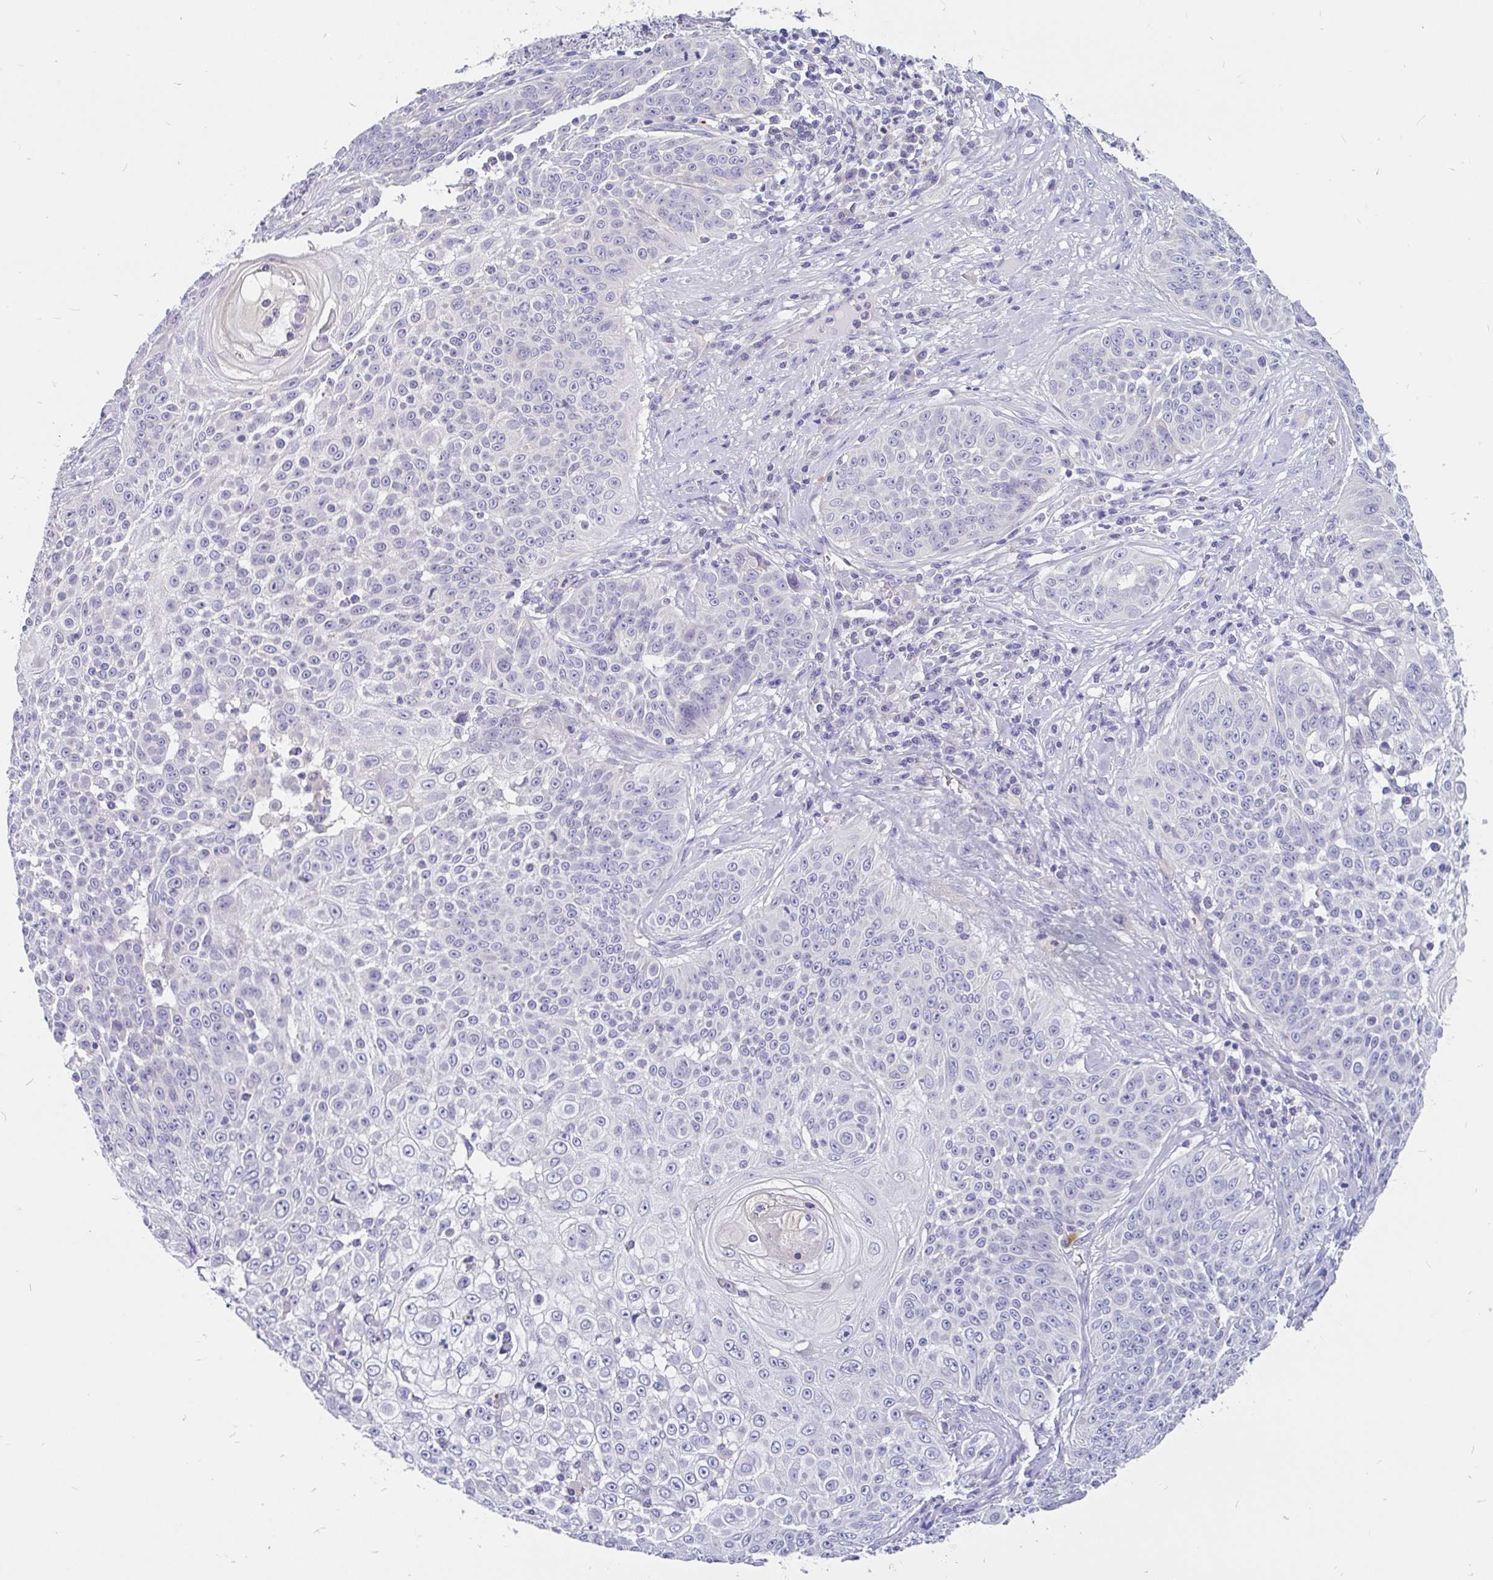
{"staining": {"intensity": "weak", "quantity": "<25%", "location": "cytoplasmic/membranous"}, "tissue": "skin cancer", "cell_type": "Tumor cells", "image_type": "cancer", "snomed": [{"axis": "morphology", "description": "Squamous cell carcinoma, NOS"}, {"axis": "topography", "description": "Skin"}], "caption": "IHC image of neoplastic tissue: human skin cancer stained with DAB (3,3'-diaminobenzidine) reveals no significant protein staining in tumor cells.", "gene": "KIAA2013", "patient": {"sex": "male", "age": 24}}